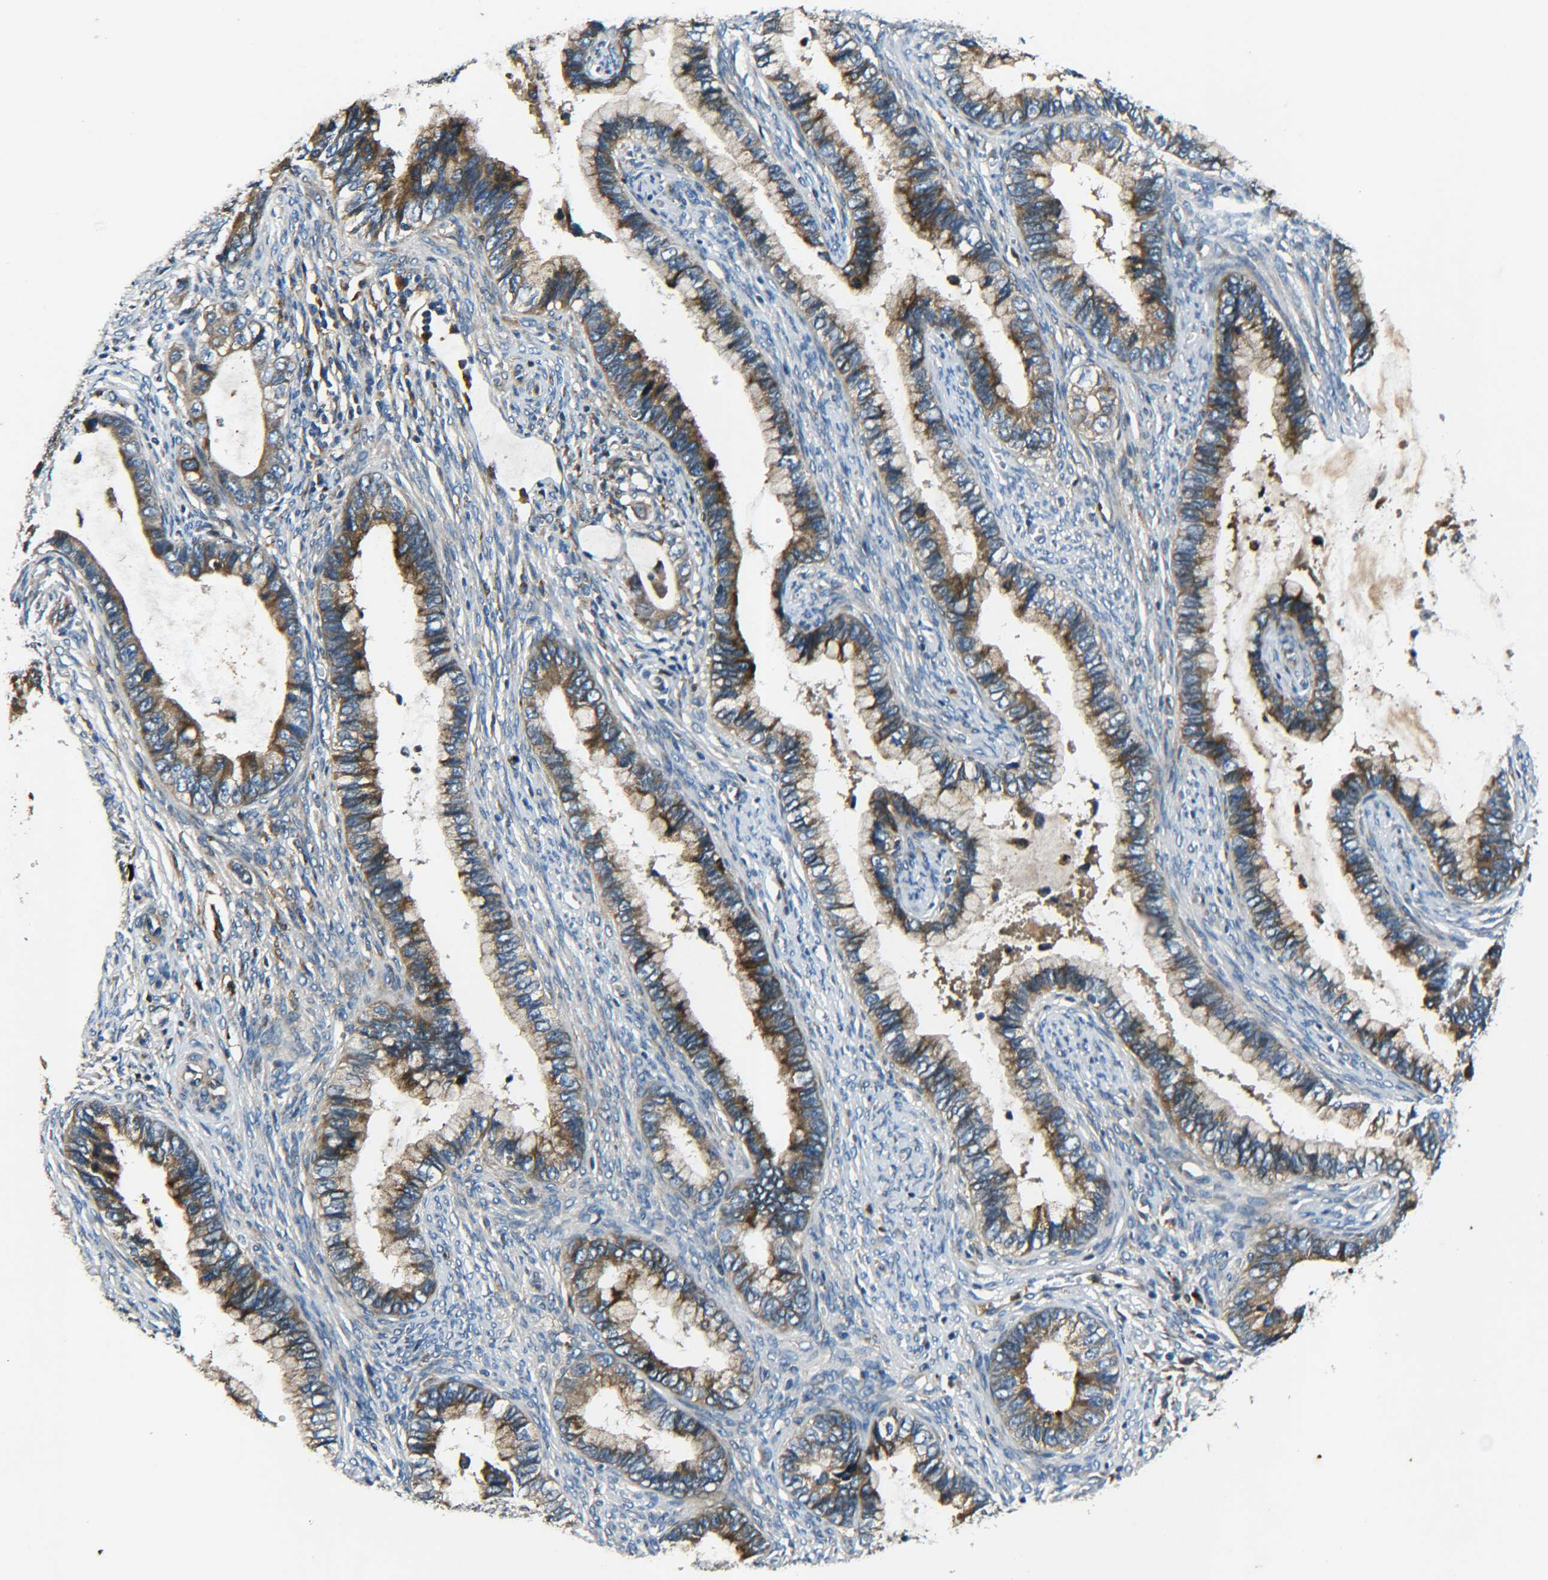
{"staining": {"intensity": "moderate", "quantity": ">75%", "location": "cytoplasmic/membranous"}, "tissue": "cervical cancer", "cell_type": "Tumor cells", "image_type": "cancer", "snomed": [{"axis": "morphology", "description": "Adenocarcinoma, NOS"}, {"axis": "topography", "description": "Cervix"}], "caption": "Human cervical adenocarcinoma stained for a protein (brown) reveals moderate cytoplasmic/membranous positive expression in about >75% of tumor cells.", "gene": "RAB1B", "patient": {"sex": "female", "age": 44}}